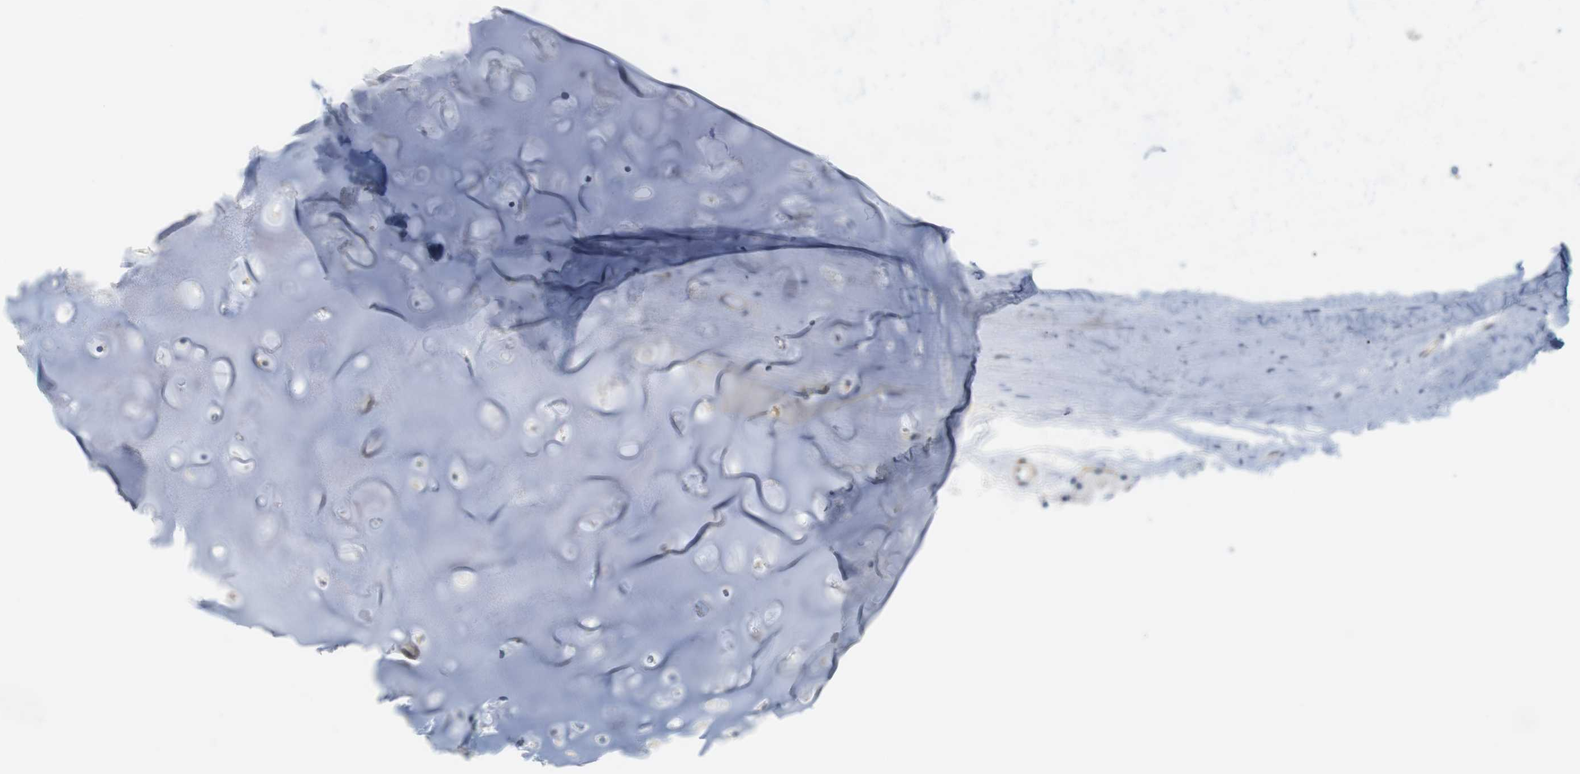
{"staining": {"intensity": "negative", "quantity": "none", "location": "none"}, "tissue": "adipose tissue", "cell_type": "Adipocytes", "image_type": "normal", "snomed": [{"axis": "morphology", "description": "Normal tissue, NOS"}, {"axis": "topography", "description": "Cartilage tissue"}, {"axis": "topography", "description": "Bronchus"}], "caption": "Micrograph shows no significant protein expression in adipocytes of unremarkable adipose tissue.", "gene": "ITPR1", "patient": {"sex": "female", "age": 73}}